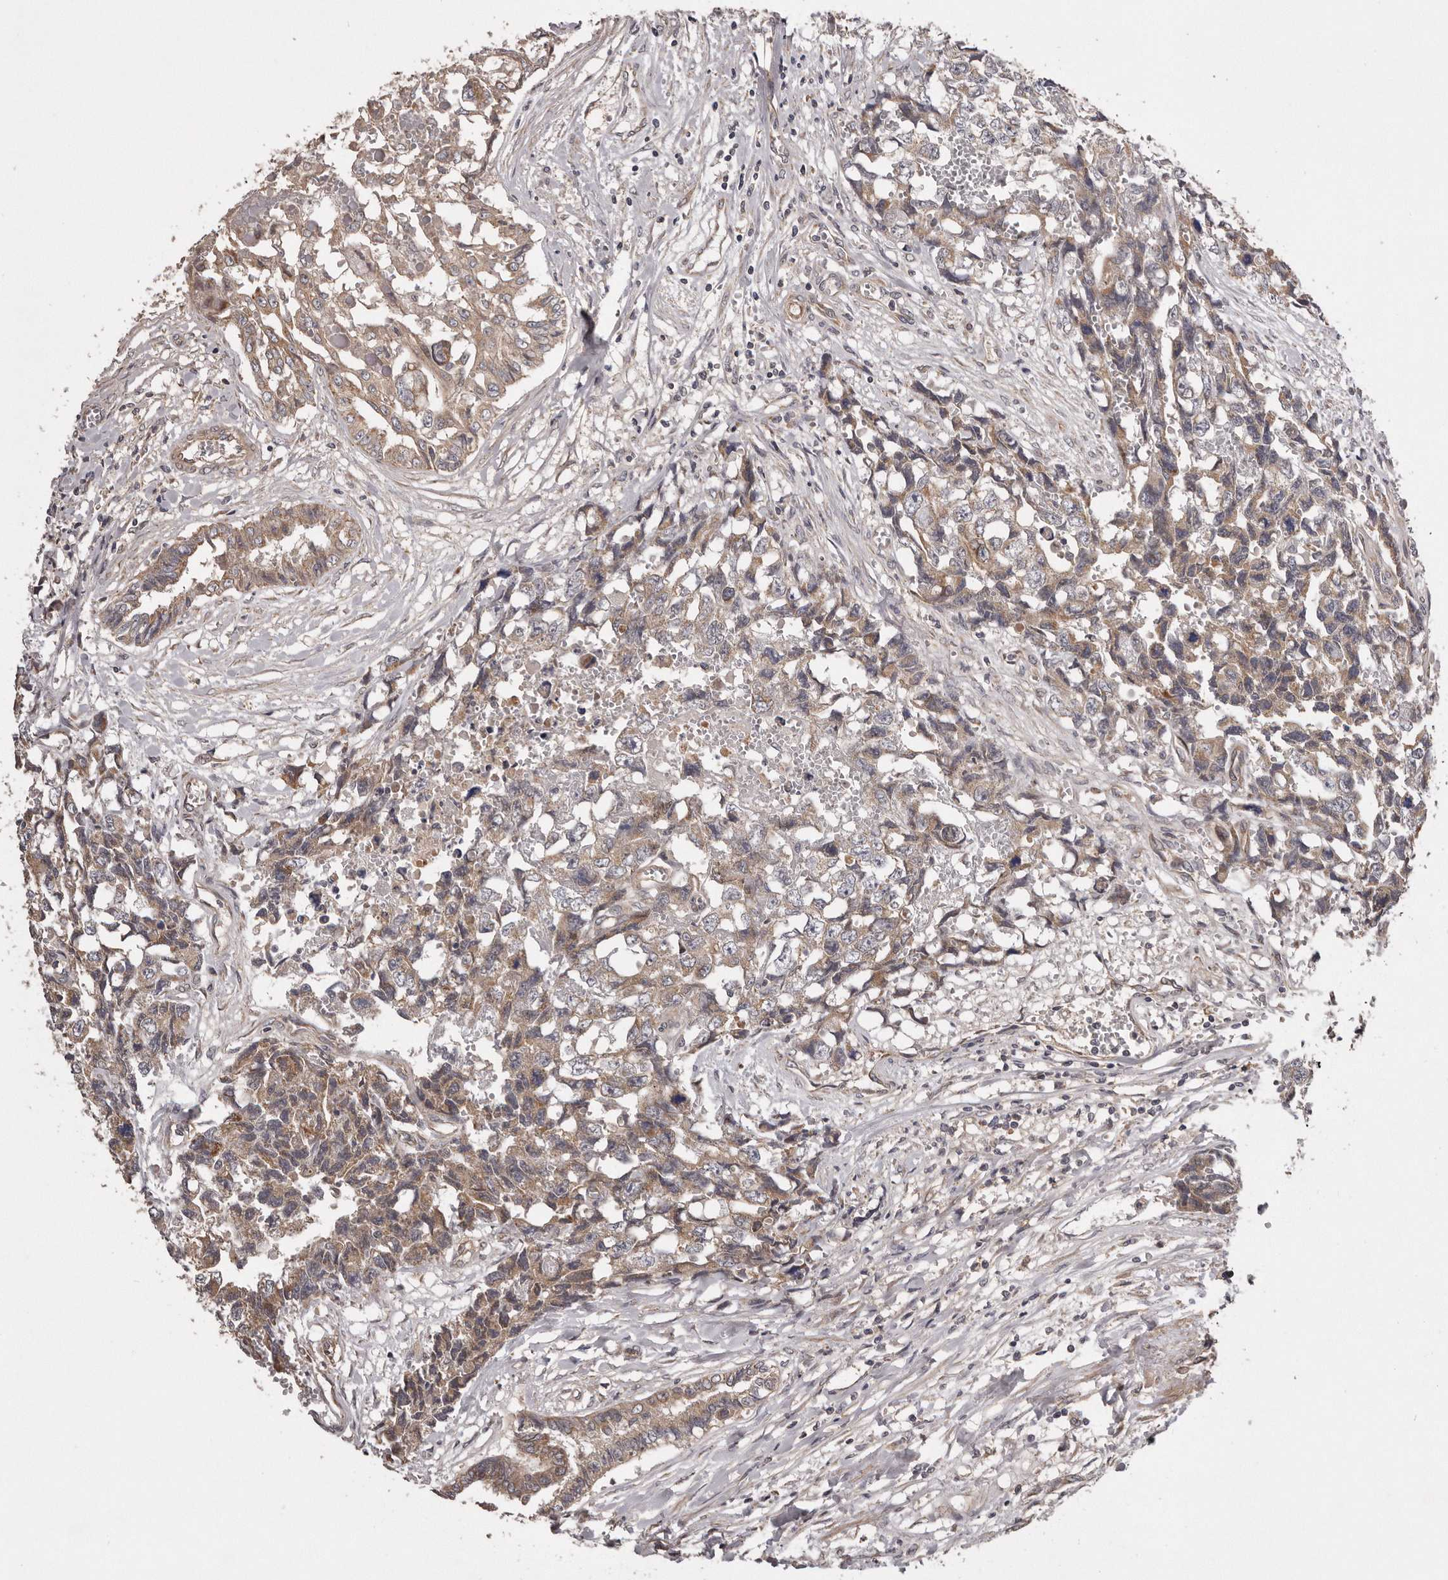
{"staining": {"intensity": "weak", "quantity": ">75%", "location": "cytoplasmic/membranous"}, "tissue": "testis cancer", "cell_type": "Tumor cells", "image_type": "cancer", "snomed": [{"axis": "morphology", "description": "Carcinoma, Embryonal, NOS"}, {"axis": "topography", "description": "Testis"}], "caption": "Immunohistochemistry (IHC) staining of testis cancer, which shows low levels of weak cytoplasmic/membranous staining in approximately >75% of tumor cells indicating weak cytoplasmic/membranous protein expression. The staining was performed using DAB (brown) for protein detection and nuclei were counterstained in hematoxylin (blue).", "gene": "ARMCX1", "patient": {"sex": "male", "age": 31}}